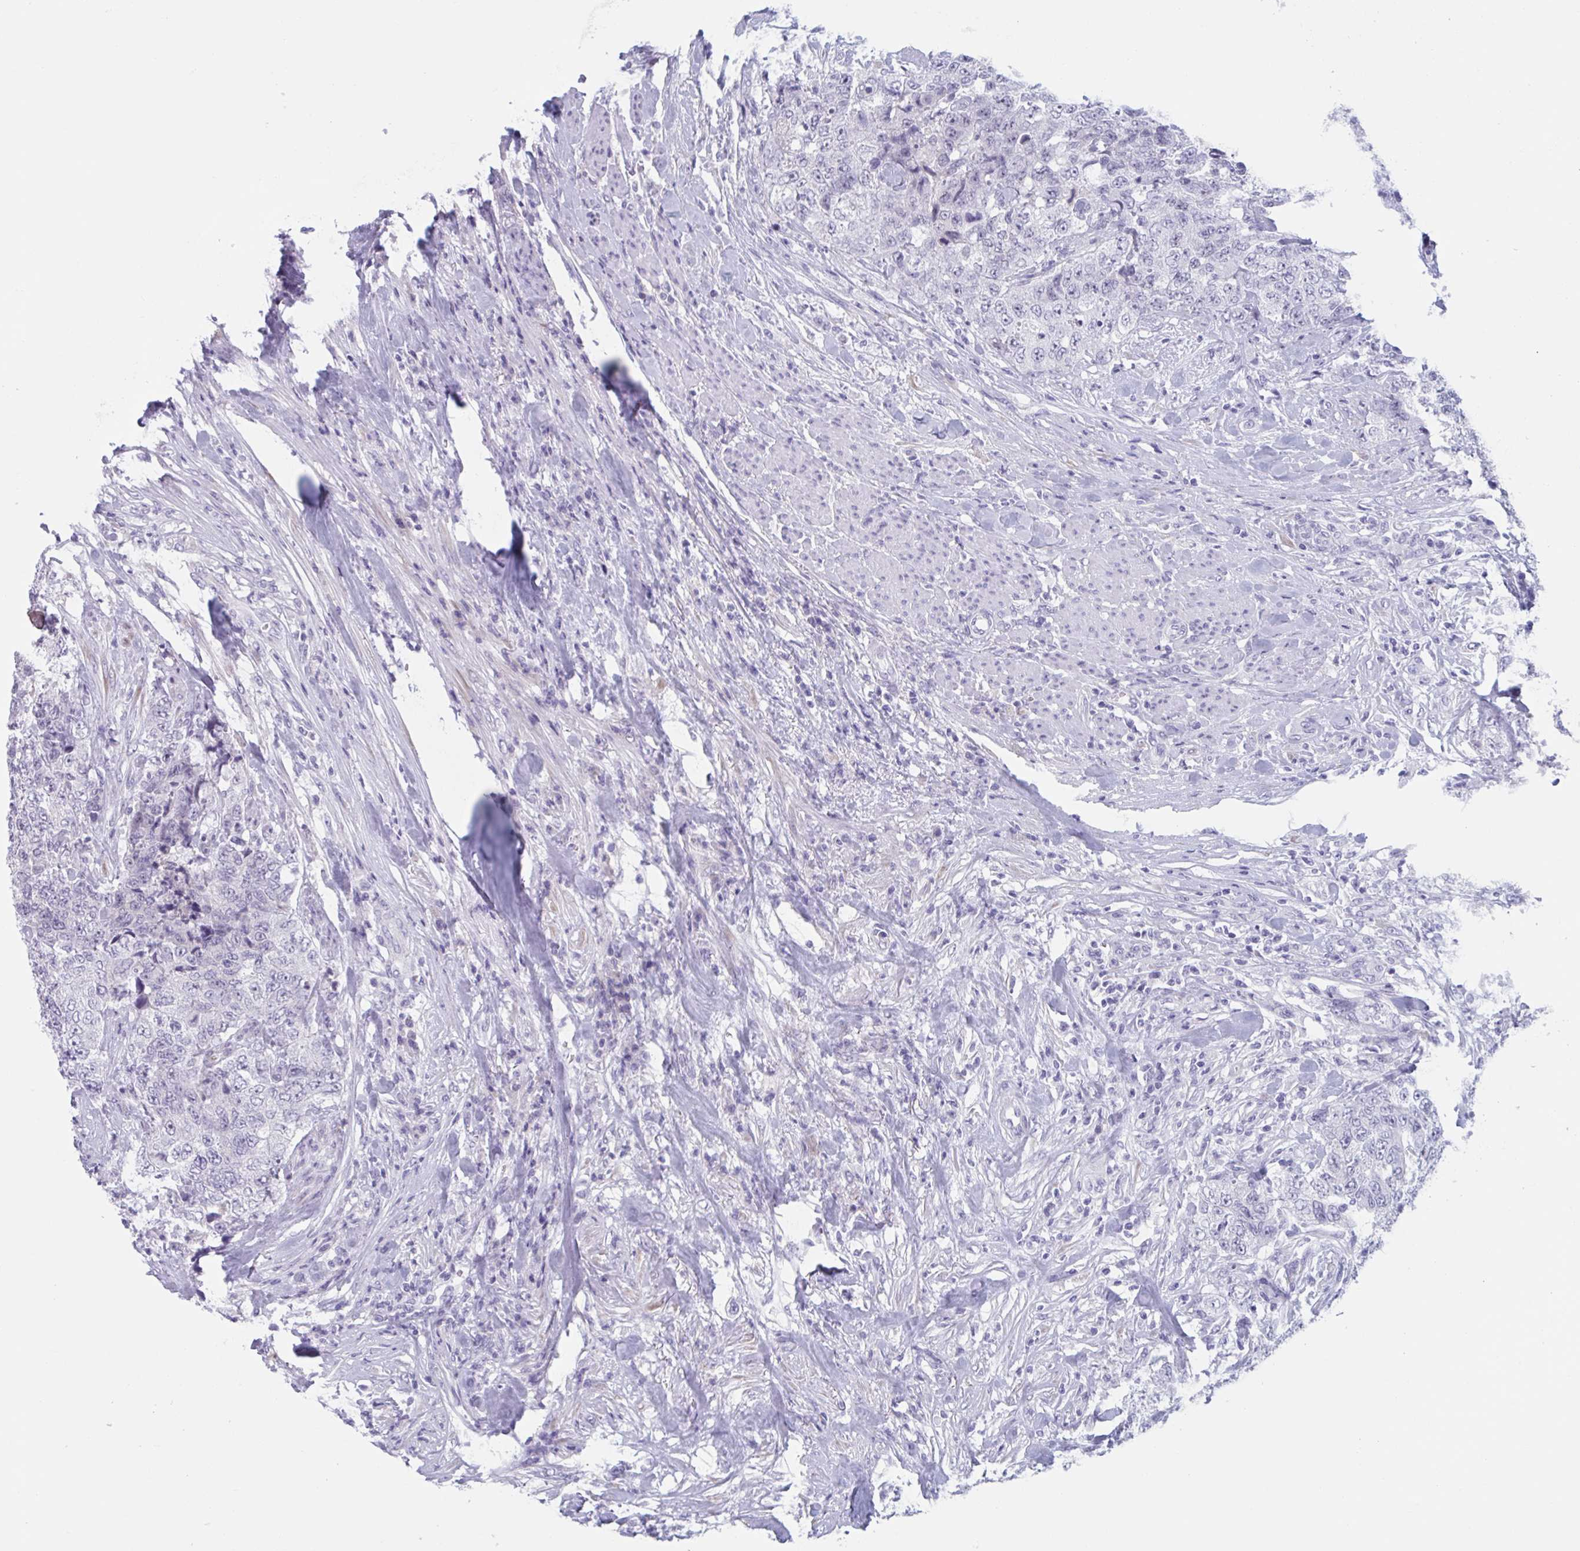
{"staining": {"intensity": "negative", "quantity": "none", "location": "none"}, "tissue": "urothelial cancer", "cell_type": "Tumor cells", "image_type": "cancer", "snomed": [{"axis": "morphology", "description": "Urothelial carcinoma, High grade"}, {"axis": "topography", "description": "Urinary bladder"}], "caption": "This is an IHC photomicrograph of urothelial carcinoma (high-grade). There is no expression in tumor cells.", "gene": "HSD11B2", "patient": {"sex": "female", "age": 78}}